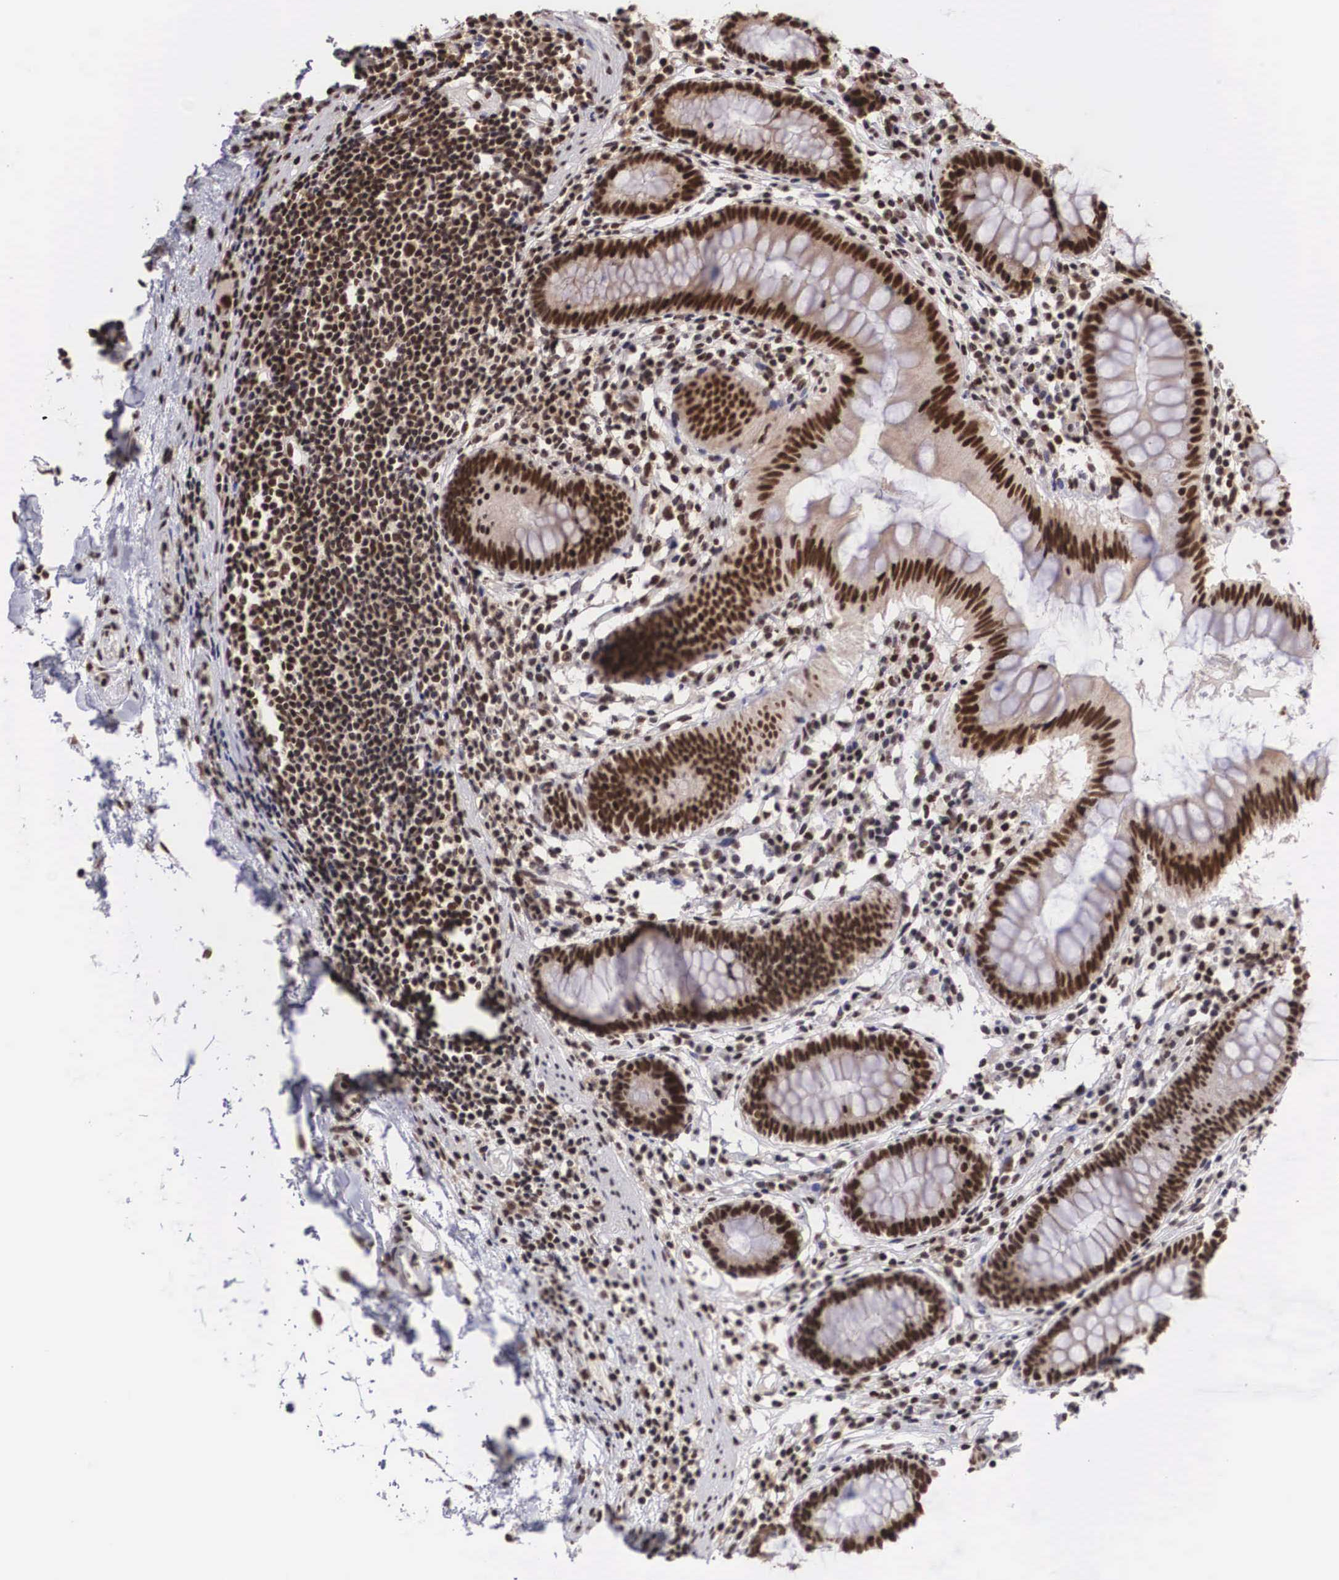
{"staining": {"intensity": "strong", "quantity": ">75%", "location": "nuclear"}, "tissue": "colon", "cell_type": "Endothelial cells", "image_type": "normal", "snomed": [{"axis": "morphology", "description": "Normal tissue, NOS"}, {"axis": "topography", "description": "Colon"}], "caption": "Colon stained with IHC reveals strong nuclear positivity in about >75% of endothelial cells. The staining was performed using DAB, with brown indicating positive protein expression. Nuclei are stained blue with hematoxylin.", "gene": "HTATSF1", "patient": {"sex": "female", "age": 55}}